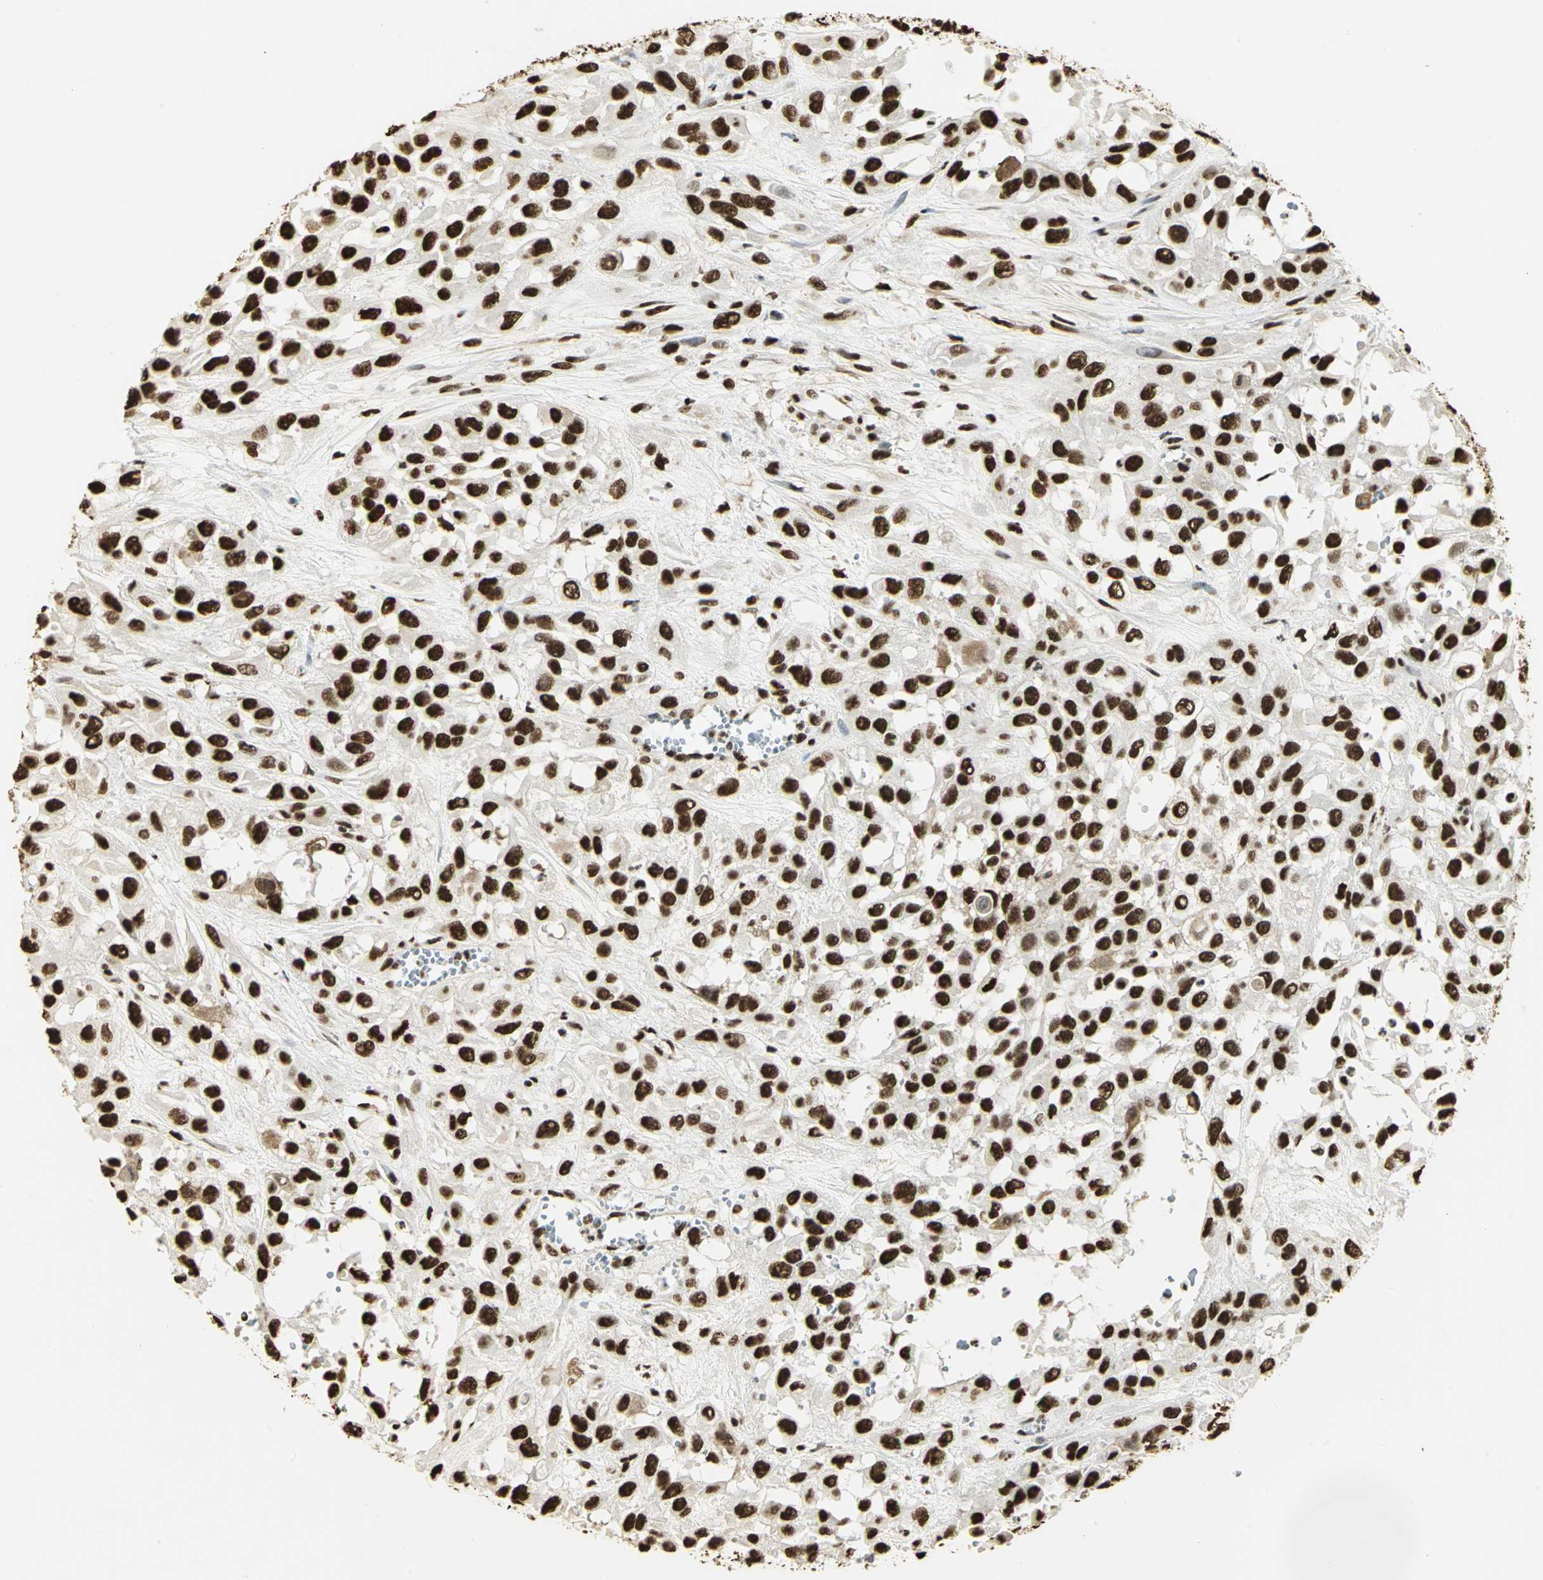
{"staining": {"intensity": "strong", "quantity": ">75%", "location": "nuclear"}, "tissue": "urothelial cancer", "cell_type": "Tumor cells", "image_type": "cancer", "snomed": [{"axis": "morphology", "description": "Urothelial carcinoma, High grade"}, {"axis": "topography", "description": "Urinary bladder"}], "caption": "This is an image of immunohistochemistry (IHC) staining of high-grade urothelial carcinoma, which shows strong positivity in the nuclear of tumor cells.", "gene": "SET", "patient": {"sex": "male", "age": 57}}